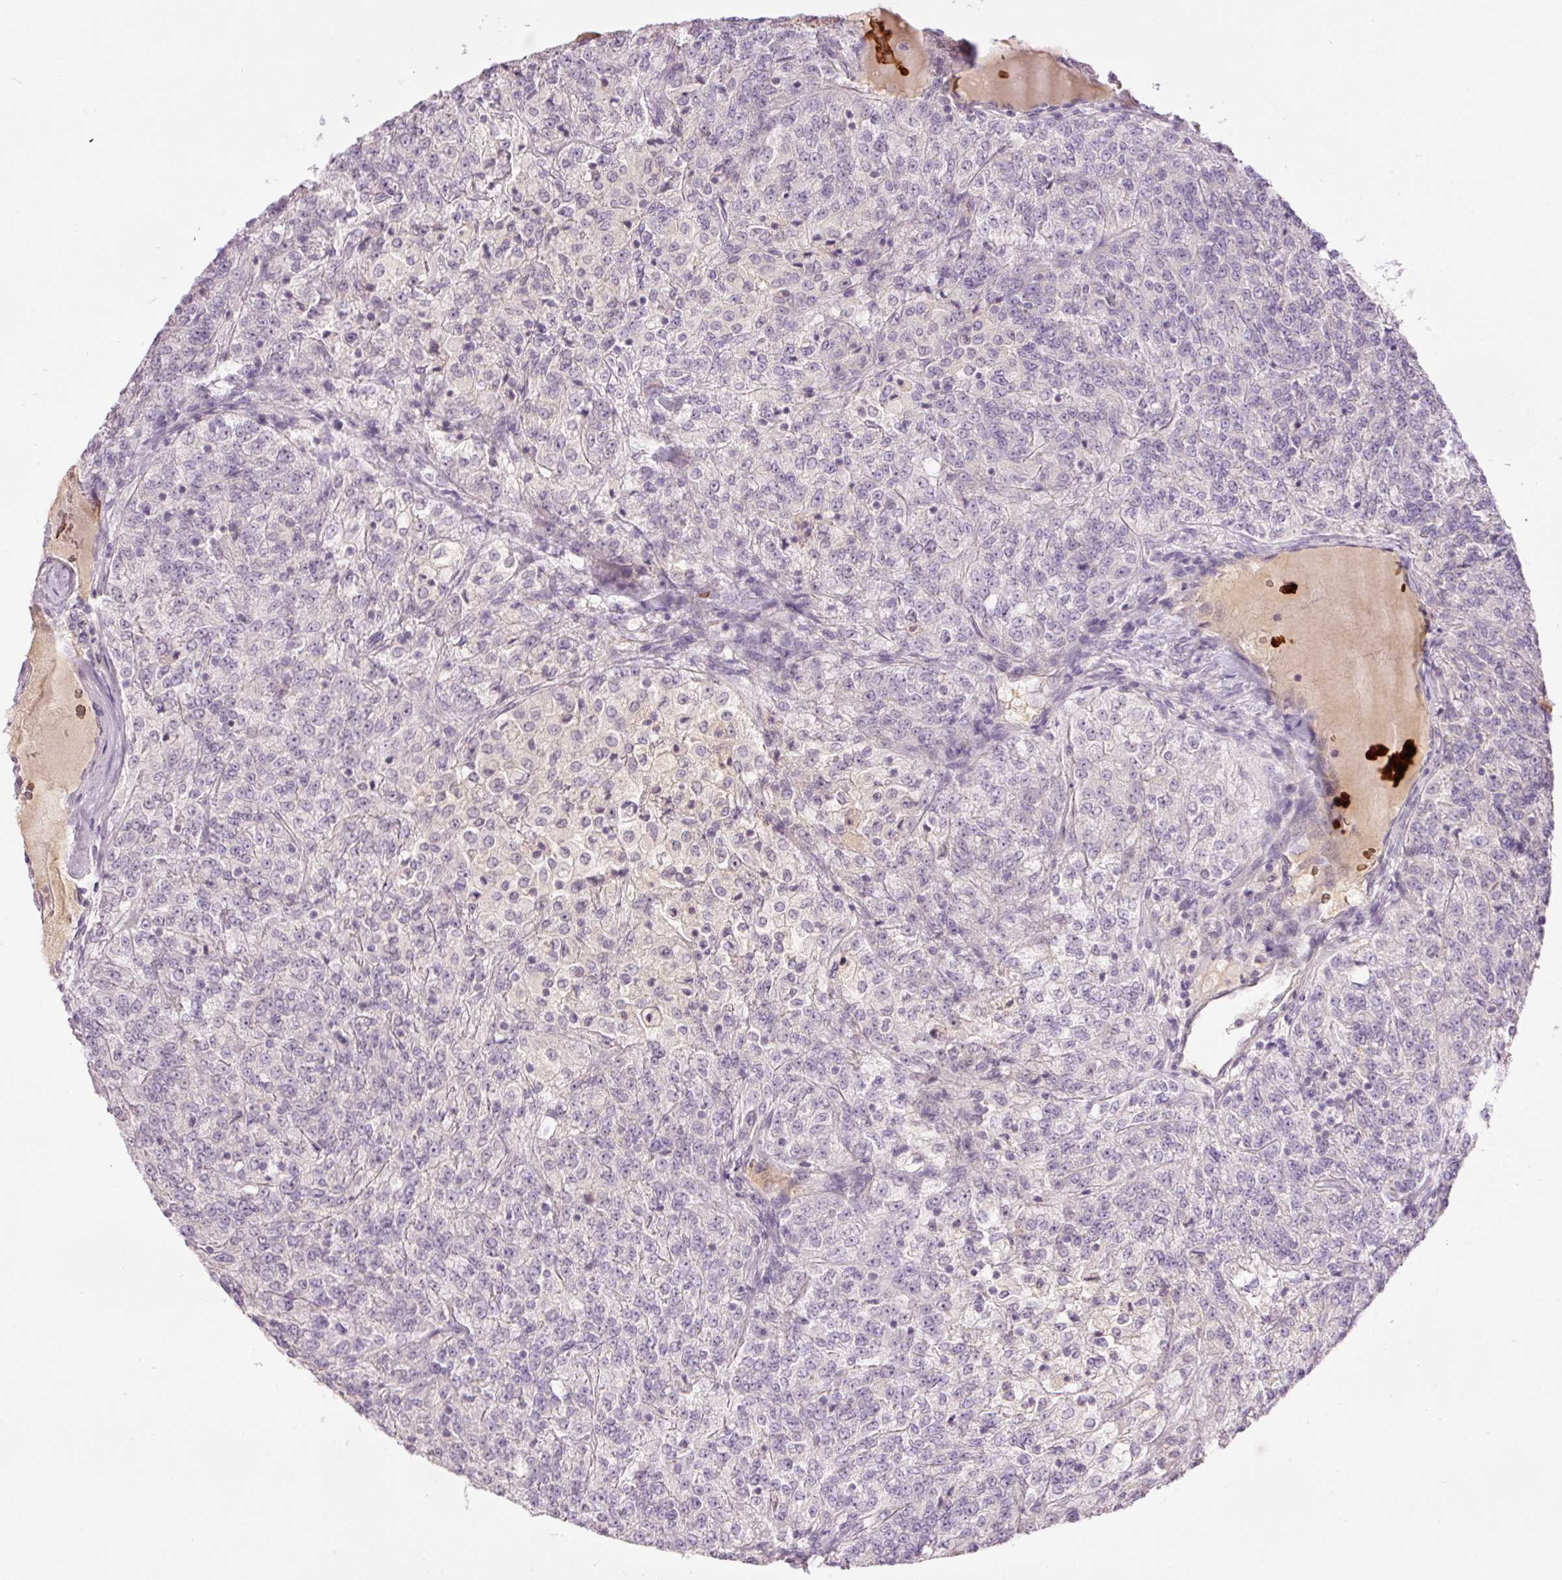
{"staining": {"intensity": "negative", "quantity": "none", "location": "none"}, "tissue": "renal cancer", "cell_type": "Tumor cells", "image_type": "cancer", "snomed": [{"axis": "morphology", "description": "Adenocarcinoma, NOS"}, {"axis": "topography", "description": "Kidney"}], "caption": "Immunohistochemical staining of human adenocarcinoma (renal) shows no significant staining in tumor cells.", "gene": "LY6G6D", "patient": {"sex": "female", "age": 63}}